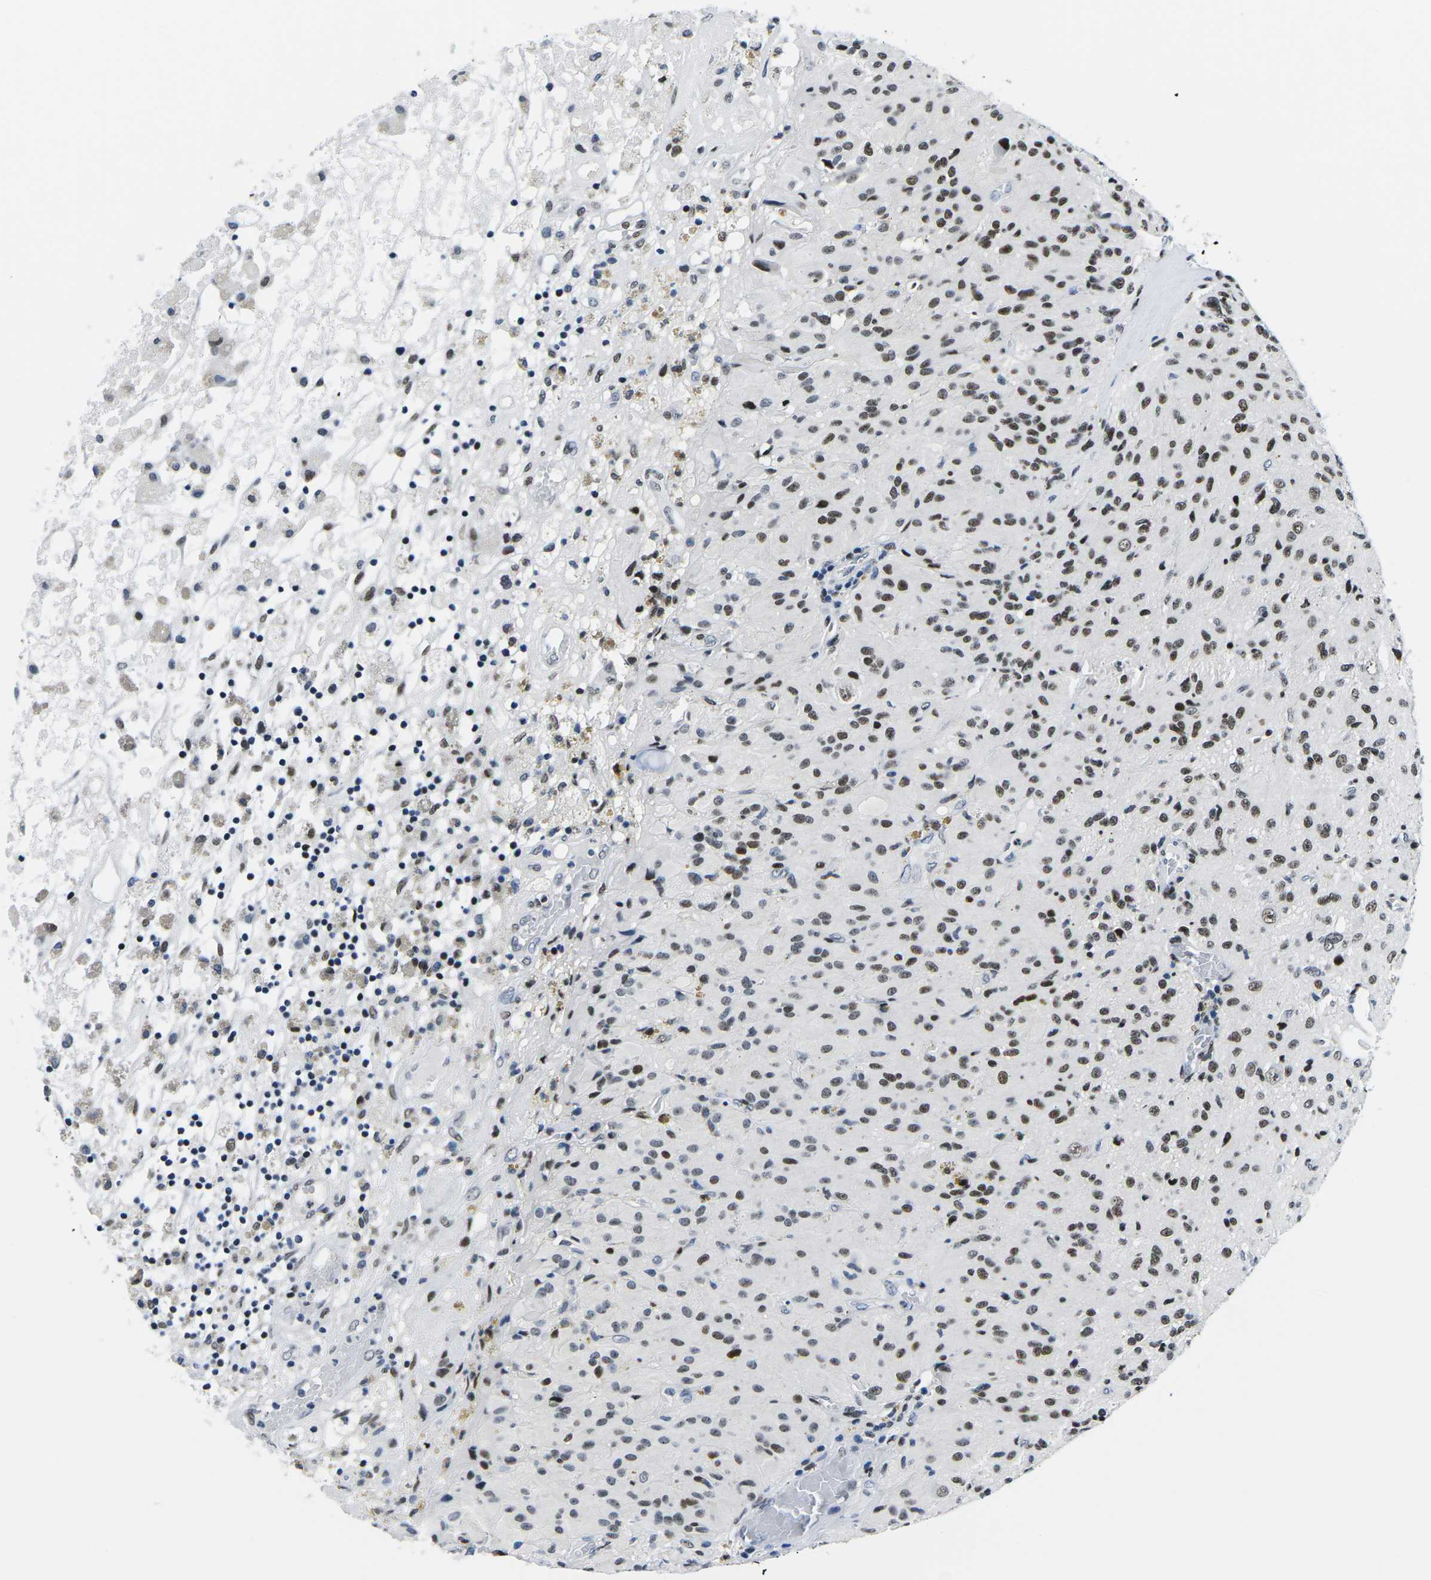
{"staining": {"intensity": "moderate", "quantity": "25%-75%", "location": "nuclear"}, "tissue": "glioma", "cell_type": "Tumor cells", "image_type": "cancer", "snomed": [{"axis": "morphology", "description": "Glioma, malignant, High grade"}, {"axis": "topography", "description": "Brain"}], "caption": "High-power microscopy captured an IHC photomicrograph of malignant glioma (high-grade), revealing moderate nuclear positivity in about 25%-75% of tumor cells. The staining is performed using DAB (3,3'-diaminobenzidine) brown chromogen to label protein expression. The nuclei are counter-stained blue using hematoxylin.", "gene": "ATF1", "patient": {"sex": "female", "age": 59}}